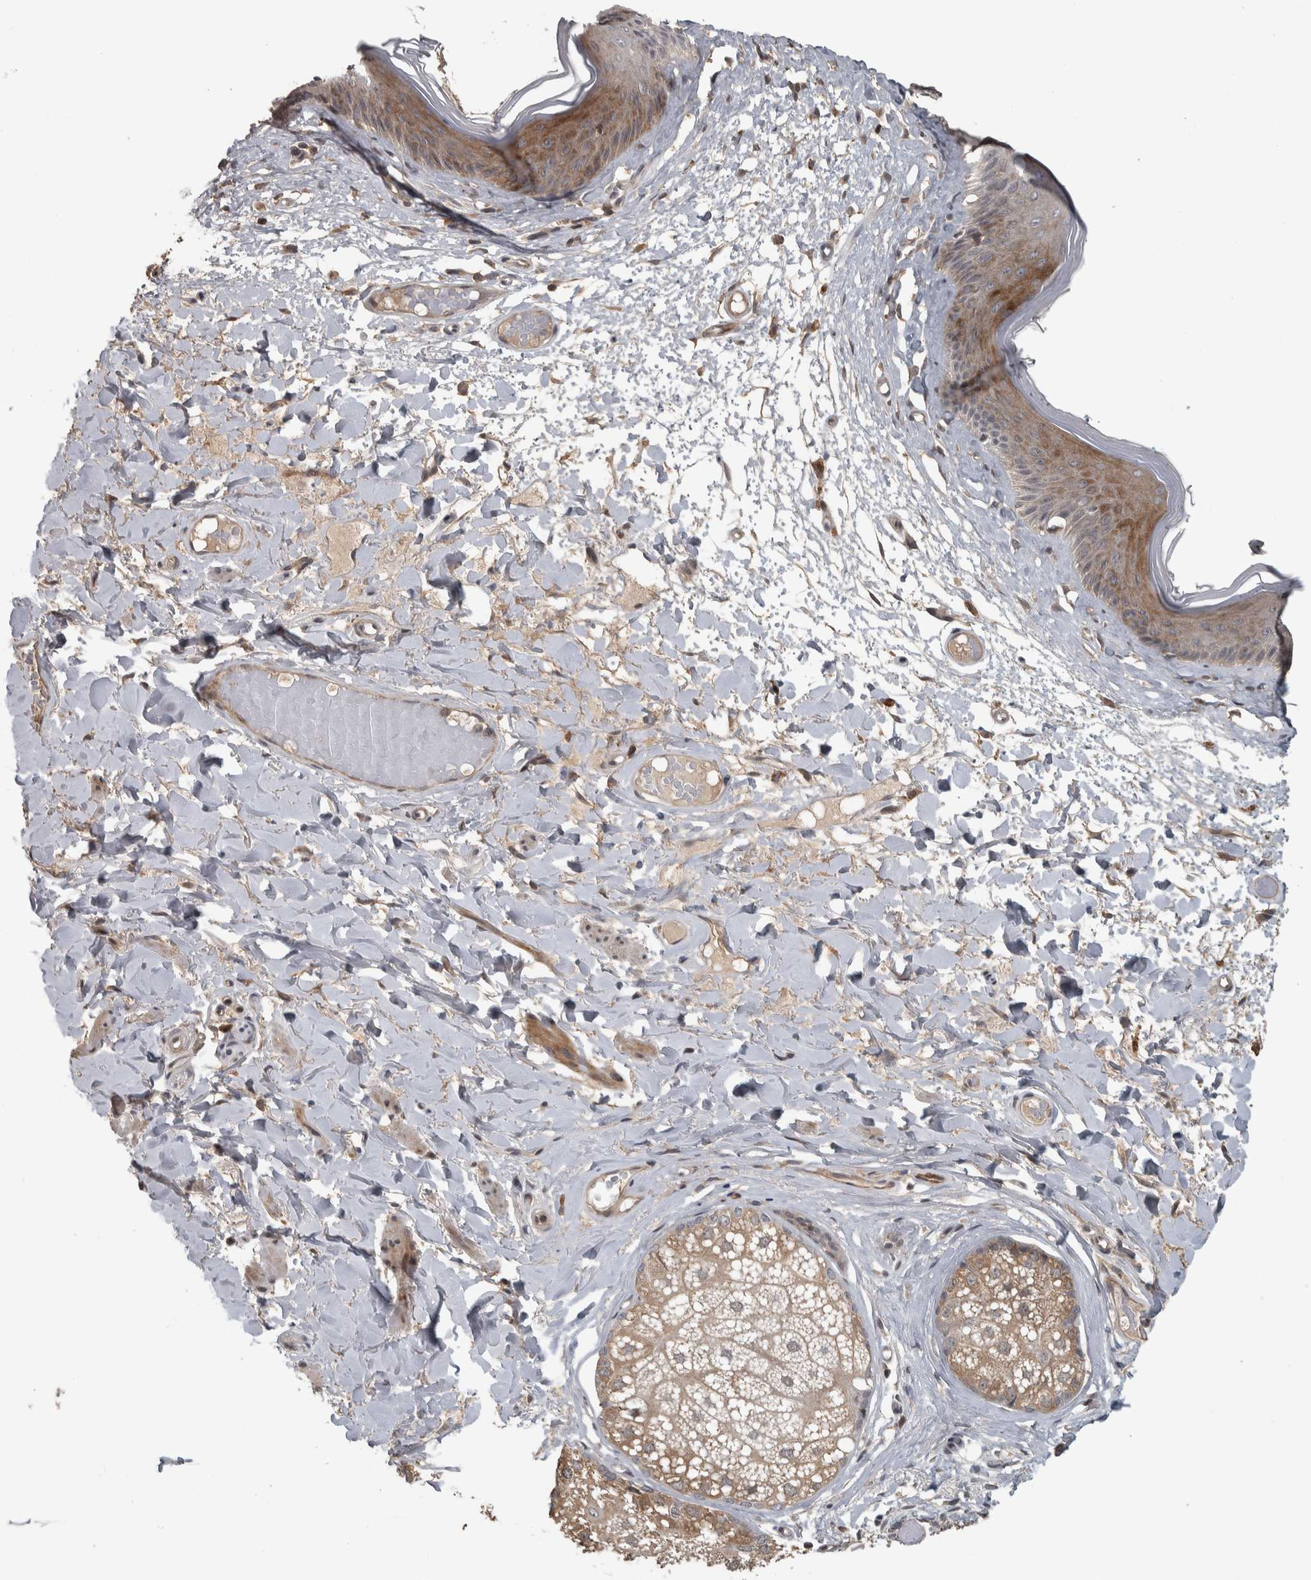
{"staining": {"intensity": "moderate", "quantity": "25%-75%", "location": "cytoplasmic/membranous"}, "tissue": "skin", "cell_type": "Epidermal cells", "image_type": "normal", "snomed": [{"axis": "morphology", "description": "Normal tissue, NOS"}, {"axis": "topography", "description": "Vulva"}], "caption": "High-power microscopy captured an immunohistochemistry (IHC) histopathology image of unremarkable skin, revealing moderate cytoplasmic/membranous expression in about 25%-75% of epidermal cells. The staining was performed using DAB to visualize the protein expression in brown, while the nuclei were stained in blue with hematoxylin (Magnification: 20x).", "gene": "ERAL1", "patient": {"sex": "female", "age": 73}}